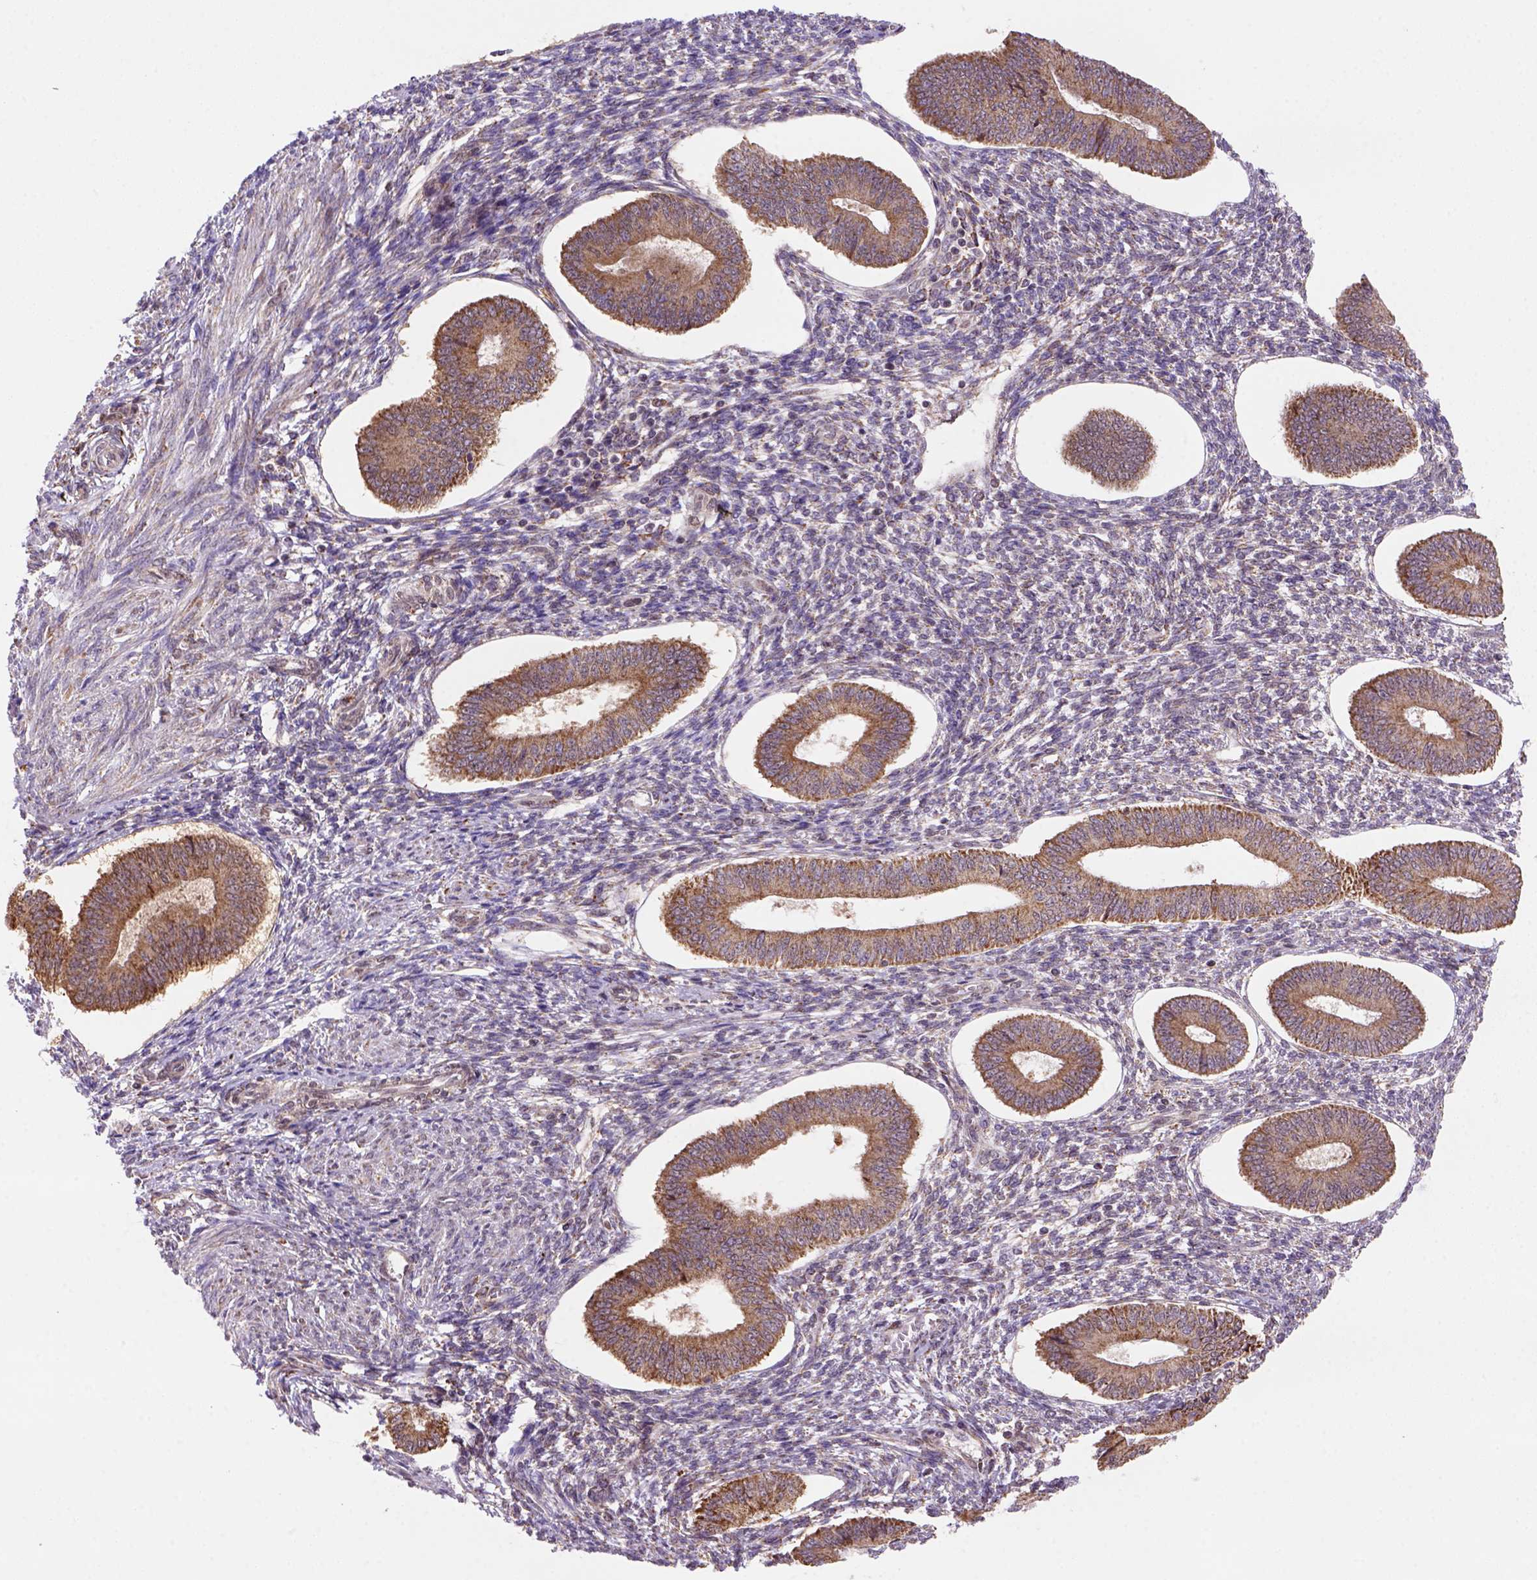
{"staining": {"intensity": "strong", "quantity": ">75%", "location": "cytoplasmic/membranous"}, "tissue": "endometrium", "cell_type": "Cells in endometrial stroma", "image_type": "normal", "snomed": [{"axis": "morphology", "description": "Normal tissue, NOS"}, {"axis": "topography", "description": "Endometrium"}], "caption": "A brown stain highlights strong cytoplasmic/membranous expression of a protein in cells in endometrial stroma of benign human endometrium. The staining was performed using DAB (3,3'-diaminobenzidine), with brown indicating positive protein expression. Nuclei are stained blue with hematoxylin.", "gene": "FZD7", "patient": {"sex": "female", "age": 42}}